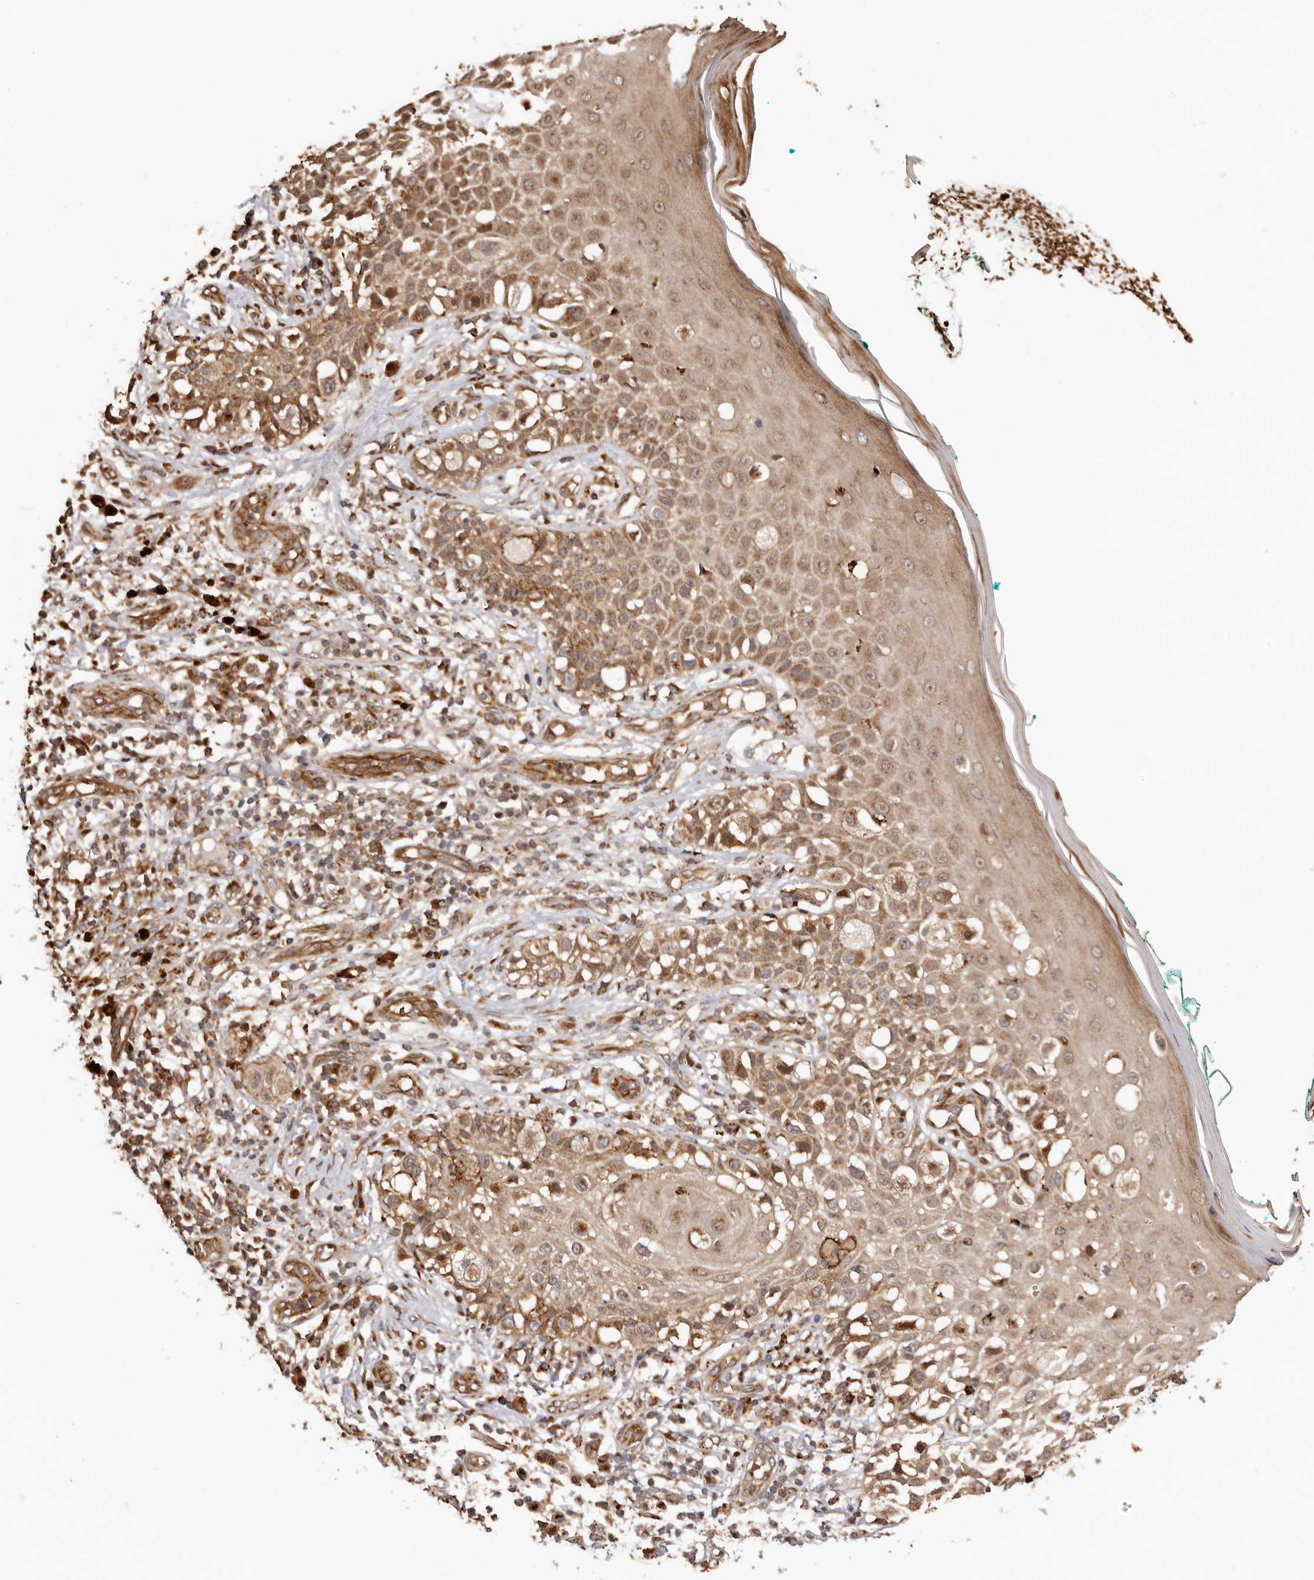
{"staining": {"intensity": "strong", "quantity": ">75%", "location": "cytoplasmic/membranous,nuclear"}, "tissue": "melanoma", "cell_type": "Tumor cells", "image_type": "cancer", "snomed": [{"axis": "morphology", "description": "Malignant melanoma, NOS"}, {"axis": "topography", "description": "Skin"}], "caption": "This is a photomicrograph of immunohistochemistry staining of melanoma, which shows strong staining in the cytoplasmic/membranous and nuclear of tumor cells.", "gene": "GPR27", "patient": {"sex": "female", "age": 81}}